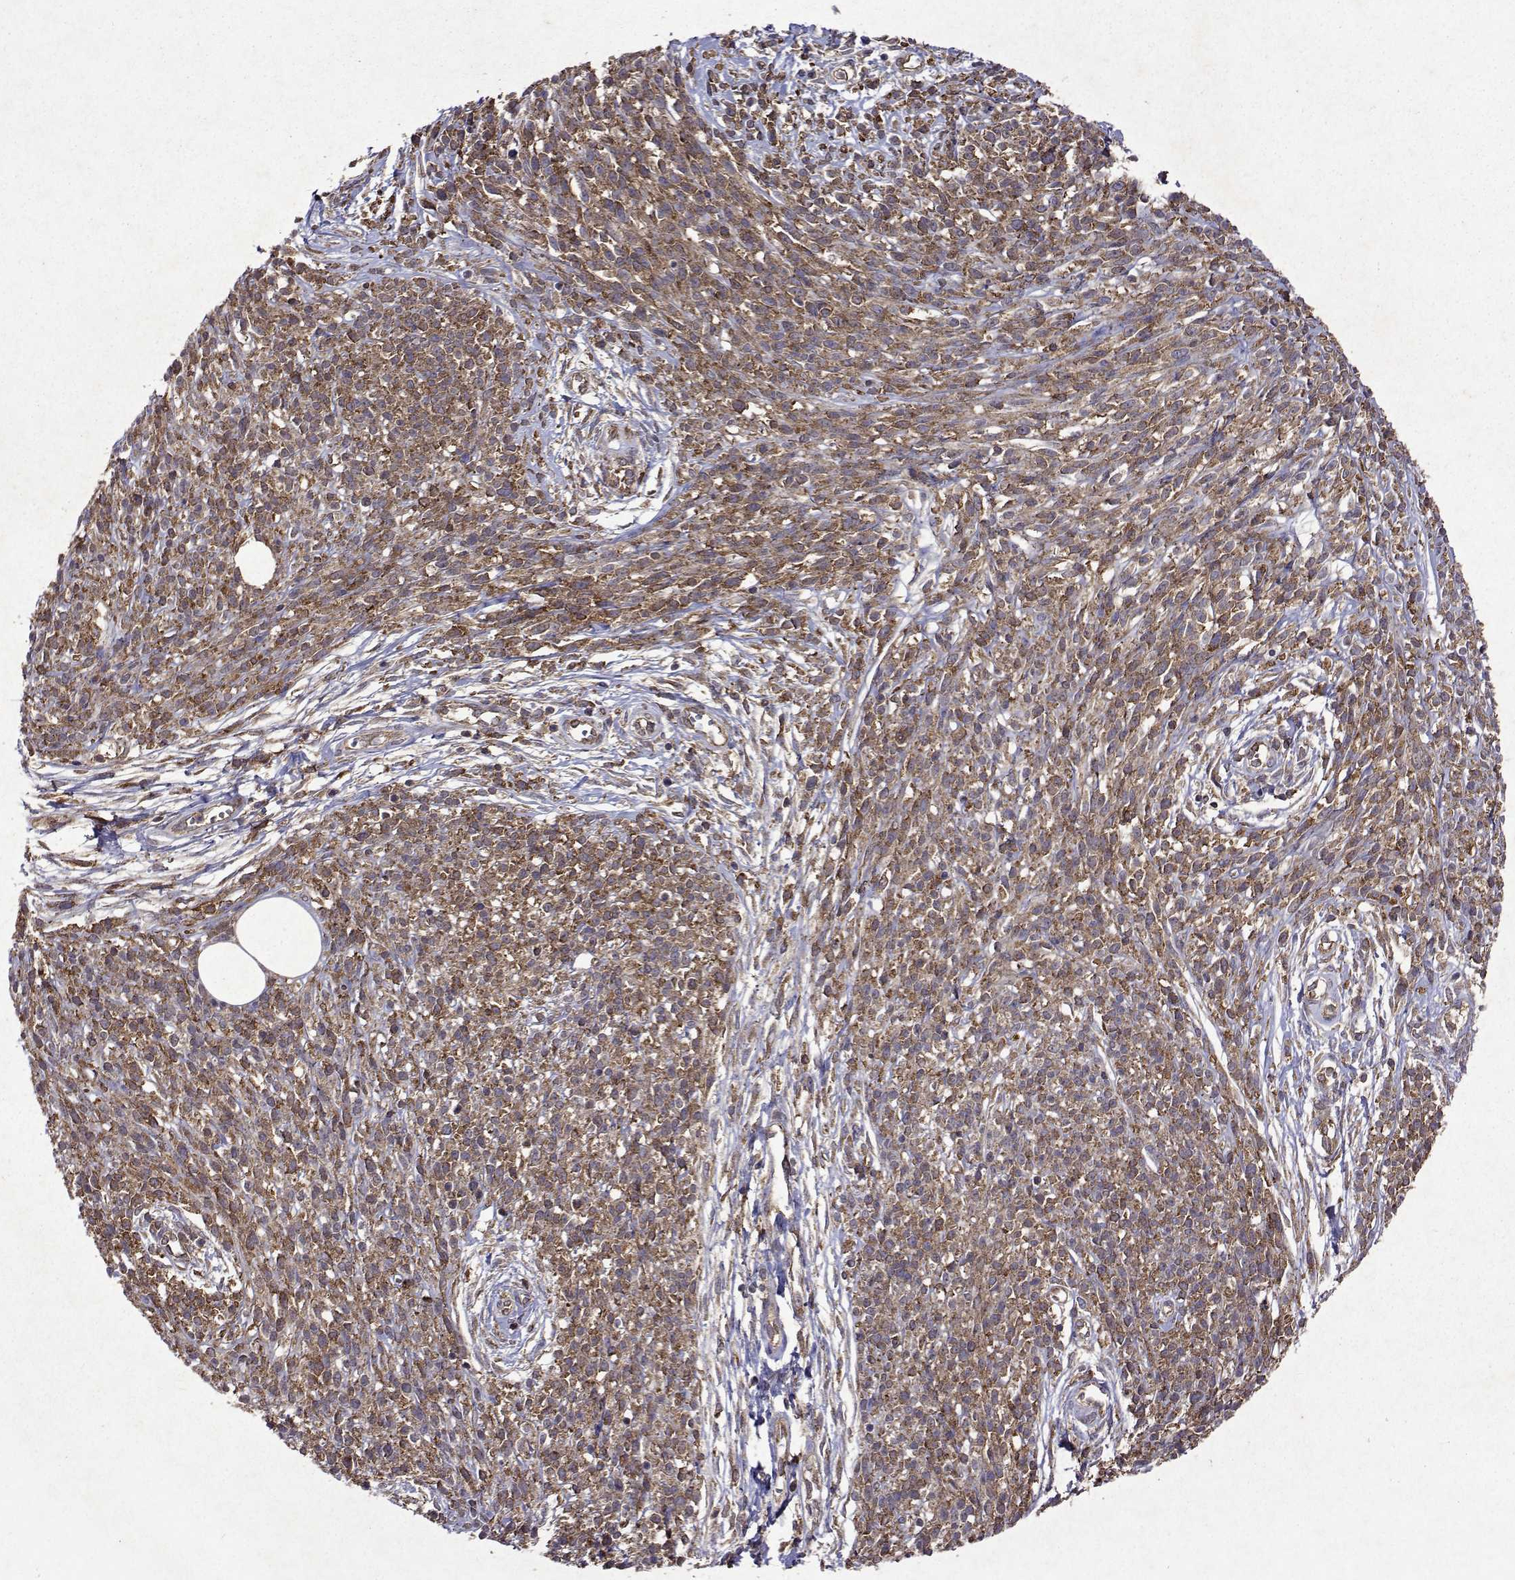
{"staining": {"intensity": "moderate", "quantity": ">75%", "location": "cytoplasmic/membranous"}, "tissue": "melanoma", "cell_type": "Tumor cells", "image_type": "cancer", "snomed": [{"axis": "morphology", "description": "Malignant melanoma, NOS"}, {"axis": "topography", "description": "Skin"}, {"axis": "topography", "description": "Skin of trunk"}], "caption": "The histopathology image reveals staining of melanoma, revealing moderate cytoplasmic/membranous protein expression (brown color) within tumor cells. (Stains: DAB (3,3'-diaminobenzidine) in brown, nuclei in blue, Microscopy: brightfield microscopy at high magnification).", "gene": "TARBP2", "patient": {"sex": "male", "age": 74}}